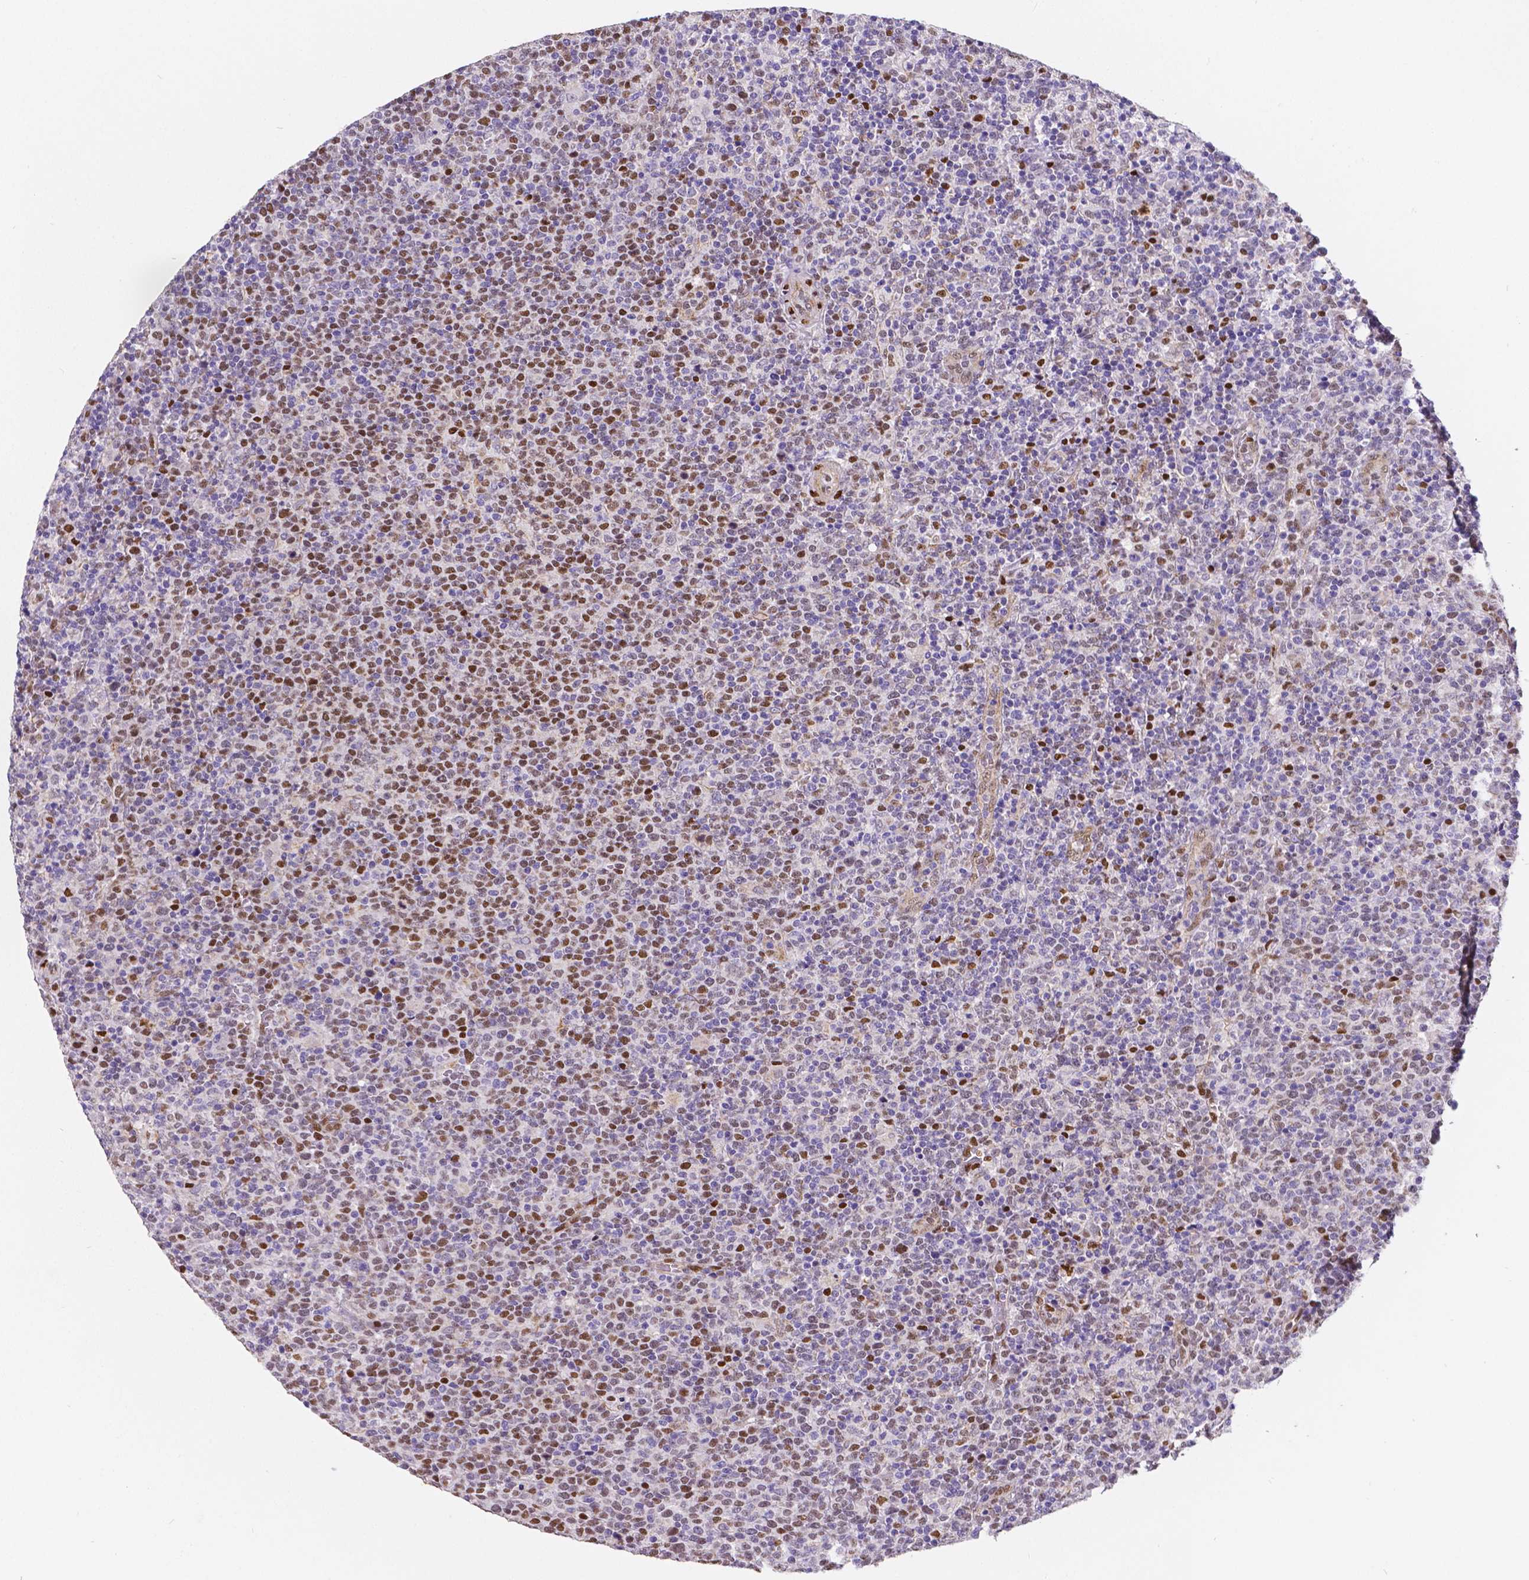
{"staining": {"intensity": "moderate", "quantity": "25%-75%", "location": "nuclear"}, "tissue": "lymphoma", "cell_type": "Tumor cells", "image_type": "cancer", "snomed": [{"axis": "morphology", "description": "Malignant lymphoma, non-Hodgkin's type, High grade"}, {"axis": "topography", "description": "Lymph node"}], "caption": "Human malignant lymphoma, non-Hodgkin's type (high-grade) stained with a brown dye demonstrates moderate nuclear positive positivity in approximately 25%-75% of tumor cells.", "gene": "MEF2C", "patient": {"sex": "male", "age": 61}}